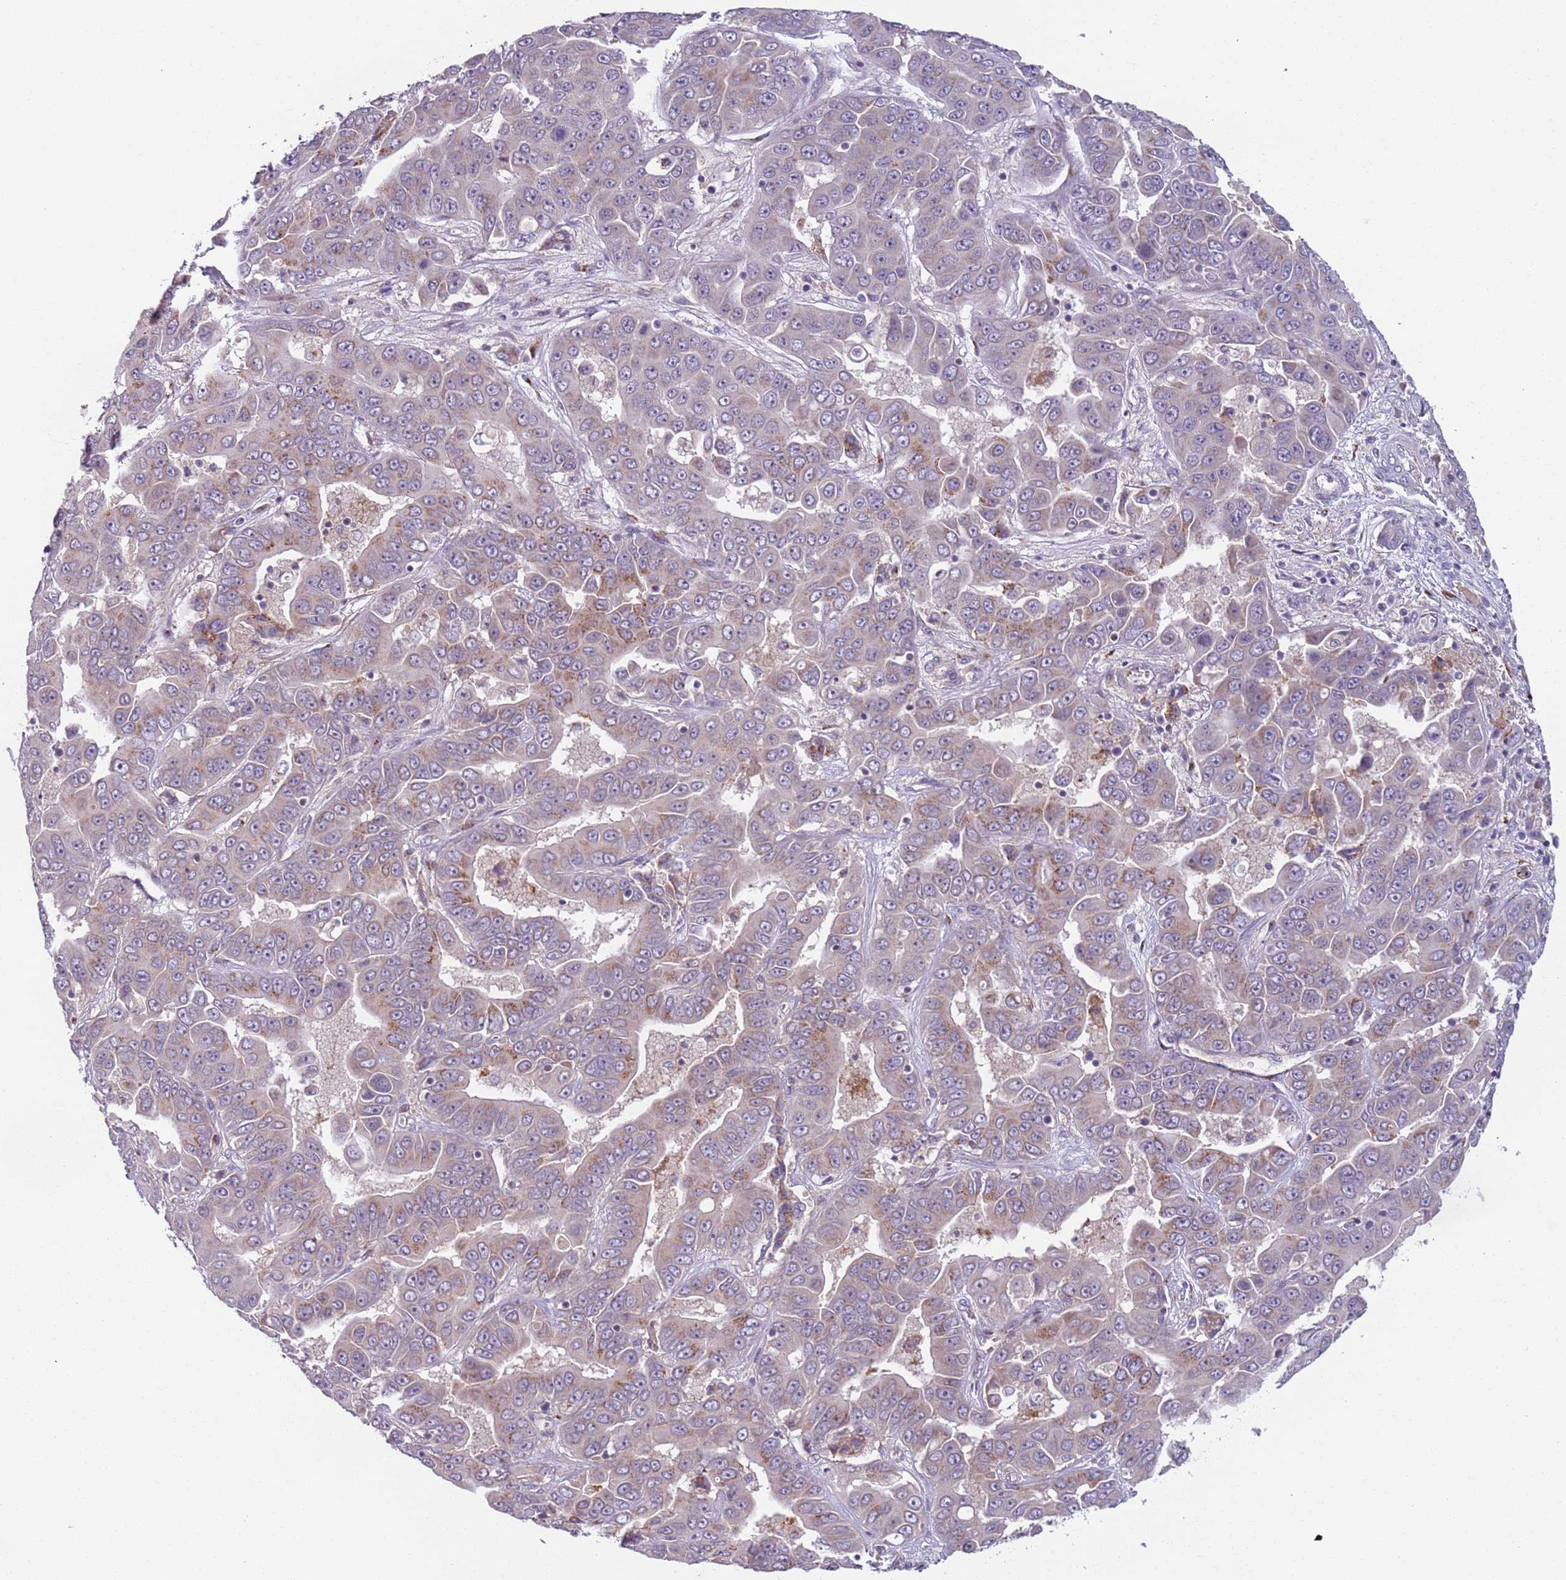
{"staining": {"intensity": "negative", "quantity": "none", "location": "none"}, "tissue": "liver cancer", "cell_type": "Tumor cells", "image_type": "cancer", "snomed": [{"axis": "morphology", "description": "Cholangiocarcinoma"}, {"axis": "topography", "description": "Liver"}], "caption": "There is no significant staining in tumor cells of liver cancer (cholangiocarcinoma).", "gene": "AKTIP", "patient": {"sex": "female", "age": 52}}